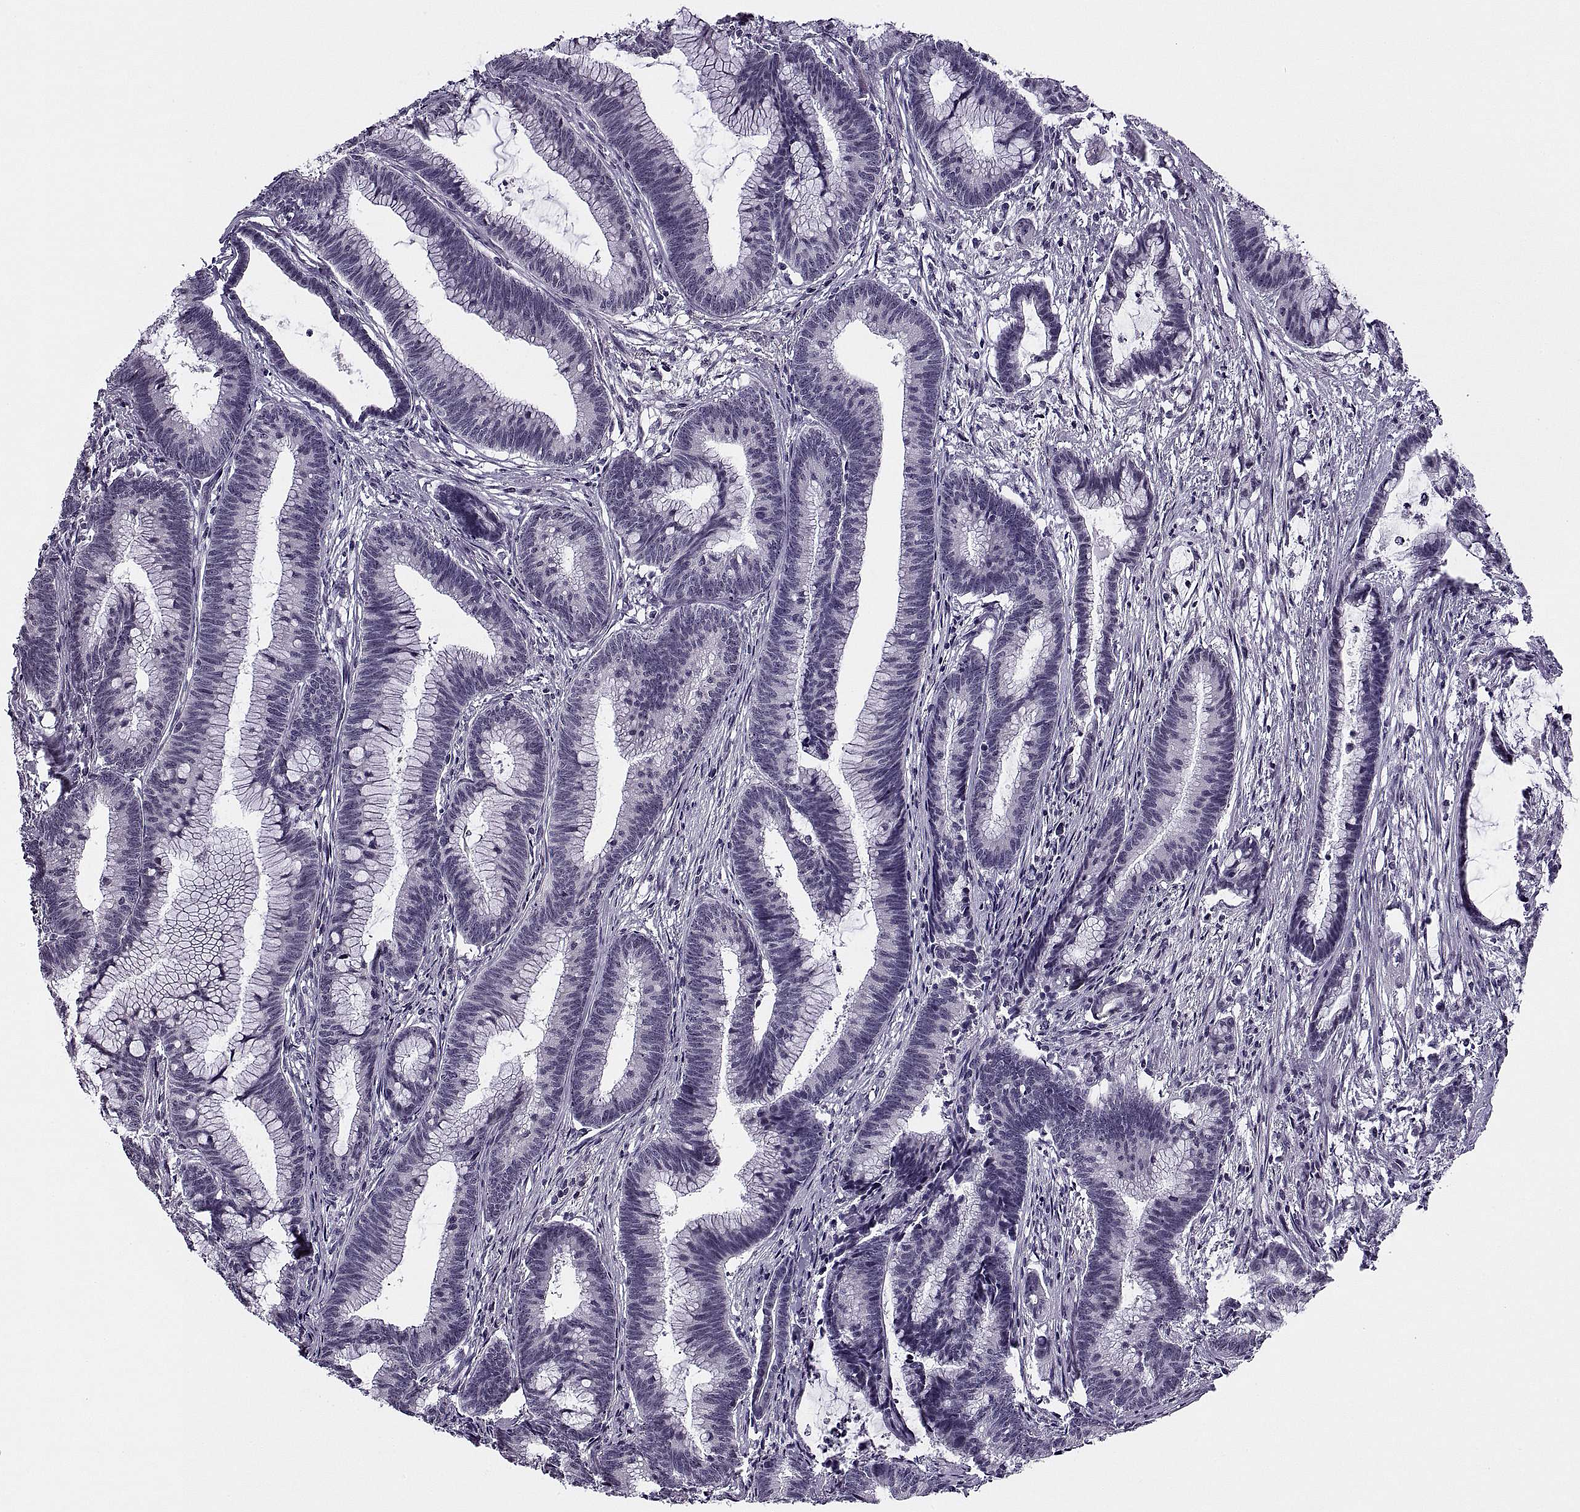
{"staining": {"intensity": "negative", "quantity": "none", "location": "none"}, "tissue": "colorectal cancer", "cell_type": "Tumor cells", "image_type": "cancer", "snomed": [{"axis": "morphology", "description": "Adenocarcinoma, NOS"}, {"axis": "topography", "description": "Colon"}], "caption": "This image is of colorectal cancer (adenocarcinoma) stained with immunohistochemistry (IHC) to label a protein in brown with the nuclei are counter-stained blue. There is no positivity in tumor cells.", "gene": "TBC1D3G", "patient": {"sex": "female", "age": 78}}